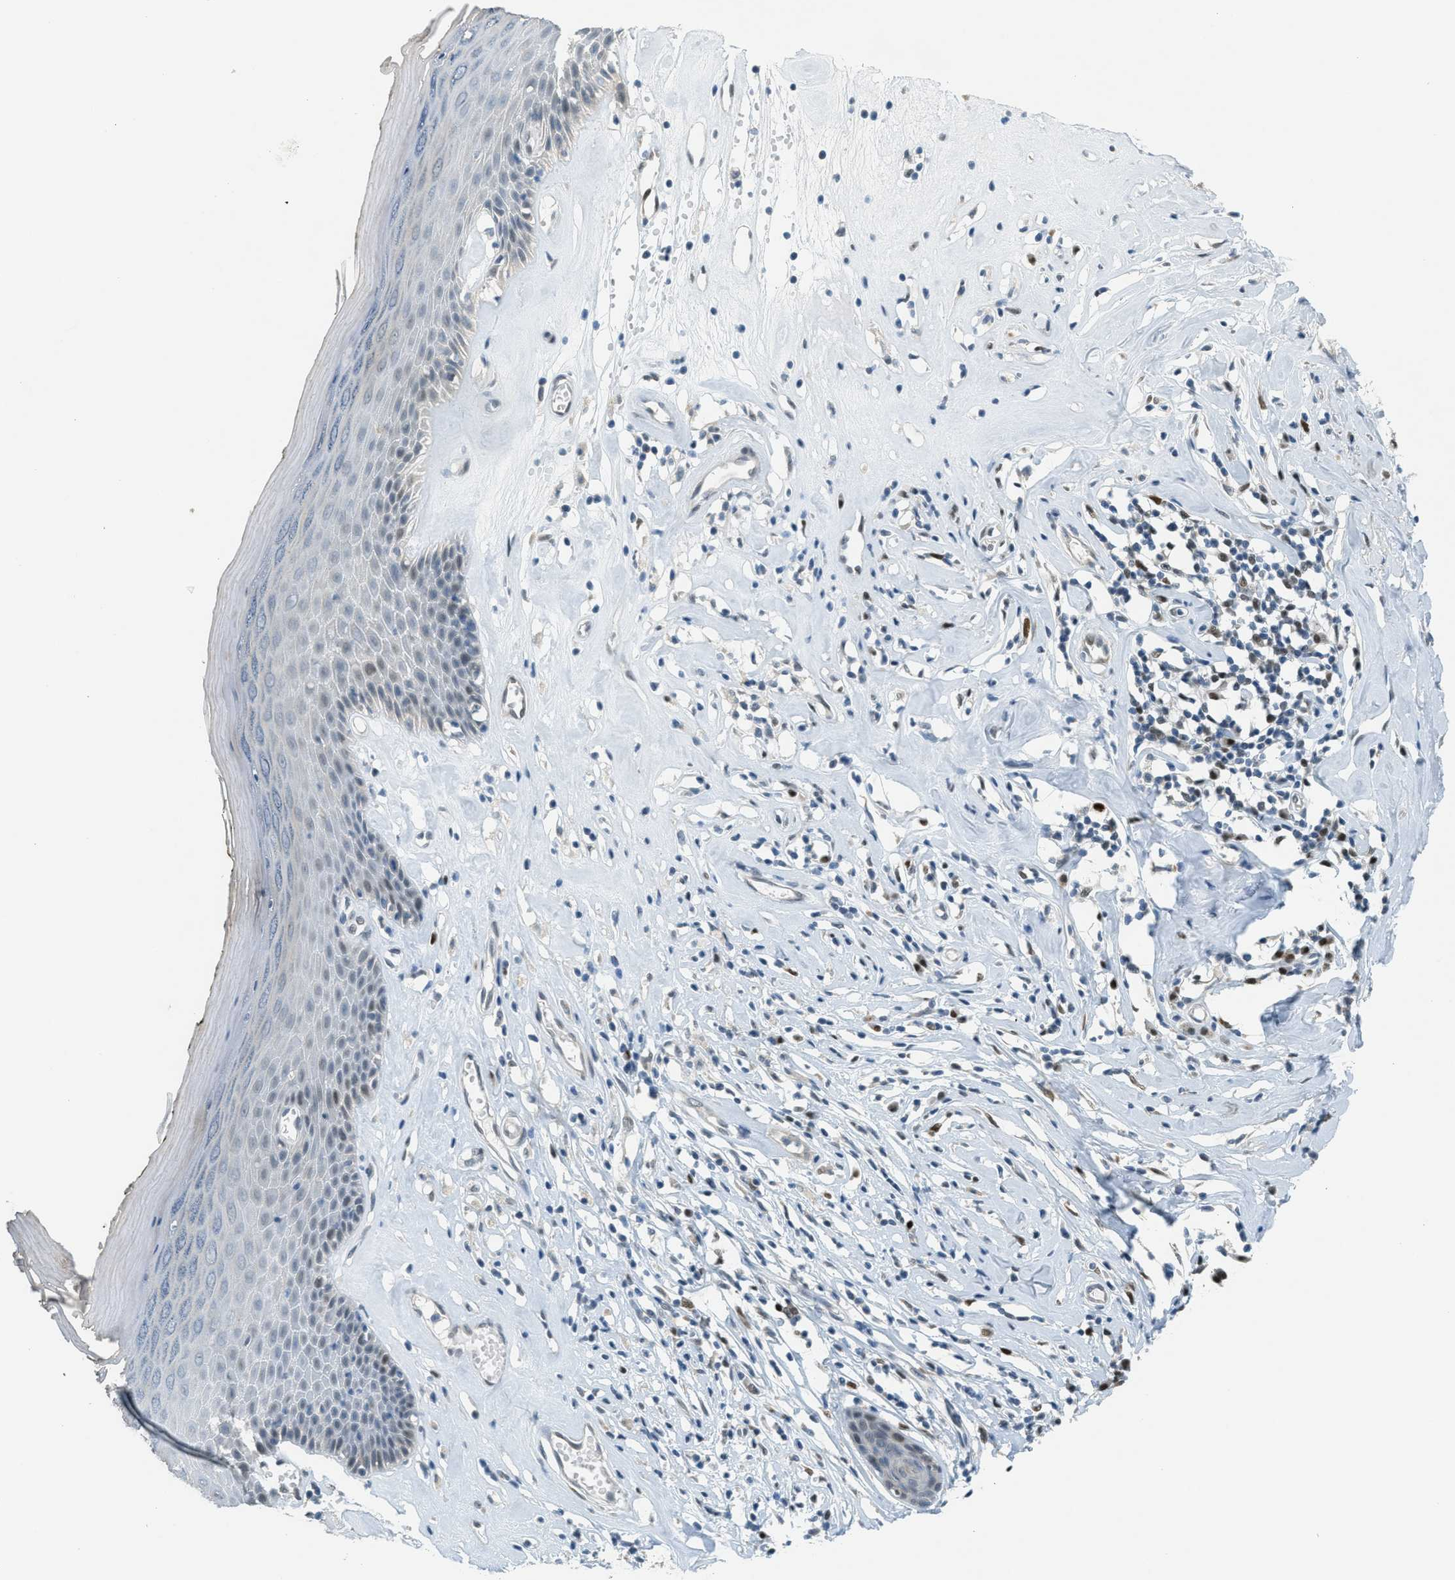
{"staining": {"intensity": "weak", "quantity": "25%-75%", "location": "nuclear"}, "tissue": "skin", "cell_type": "Epidermal cells", "image_type": "normal", "snomed": [{"axis": "morphology", "description": "Normal tissue, NOS"}, {"axis": "morphology", "description": "Inflammation, NOS"}, {"axis": "topography", "description": "Vulva"}], "caption": "A micrograph showing weak nuclear positivity in approximately 25%-75% of epidermal cells in benign skin, as visualized by brown immunohistochemical staining.", "gene": "TCF3", "patient": {"sex": "female", "age": 84}}